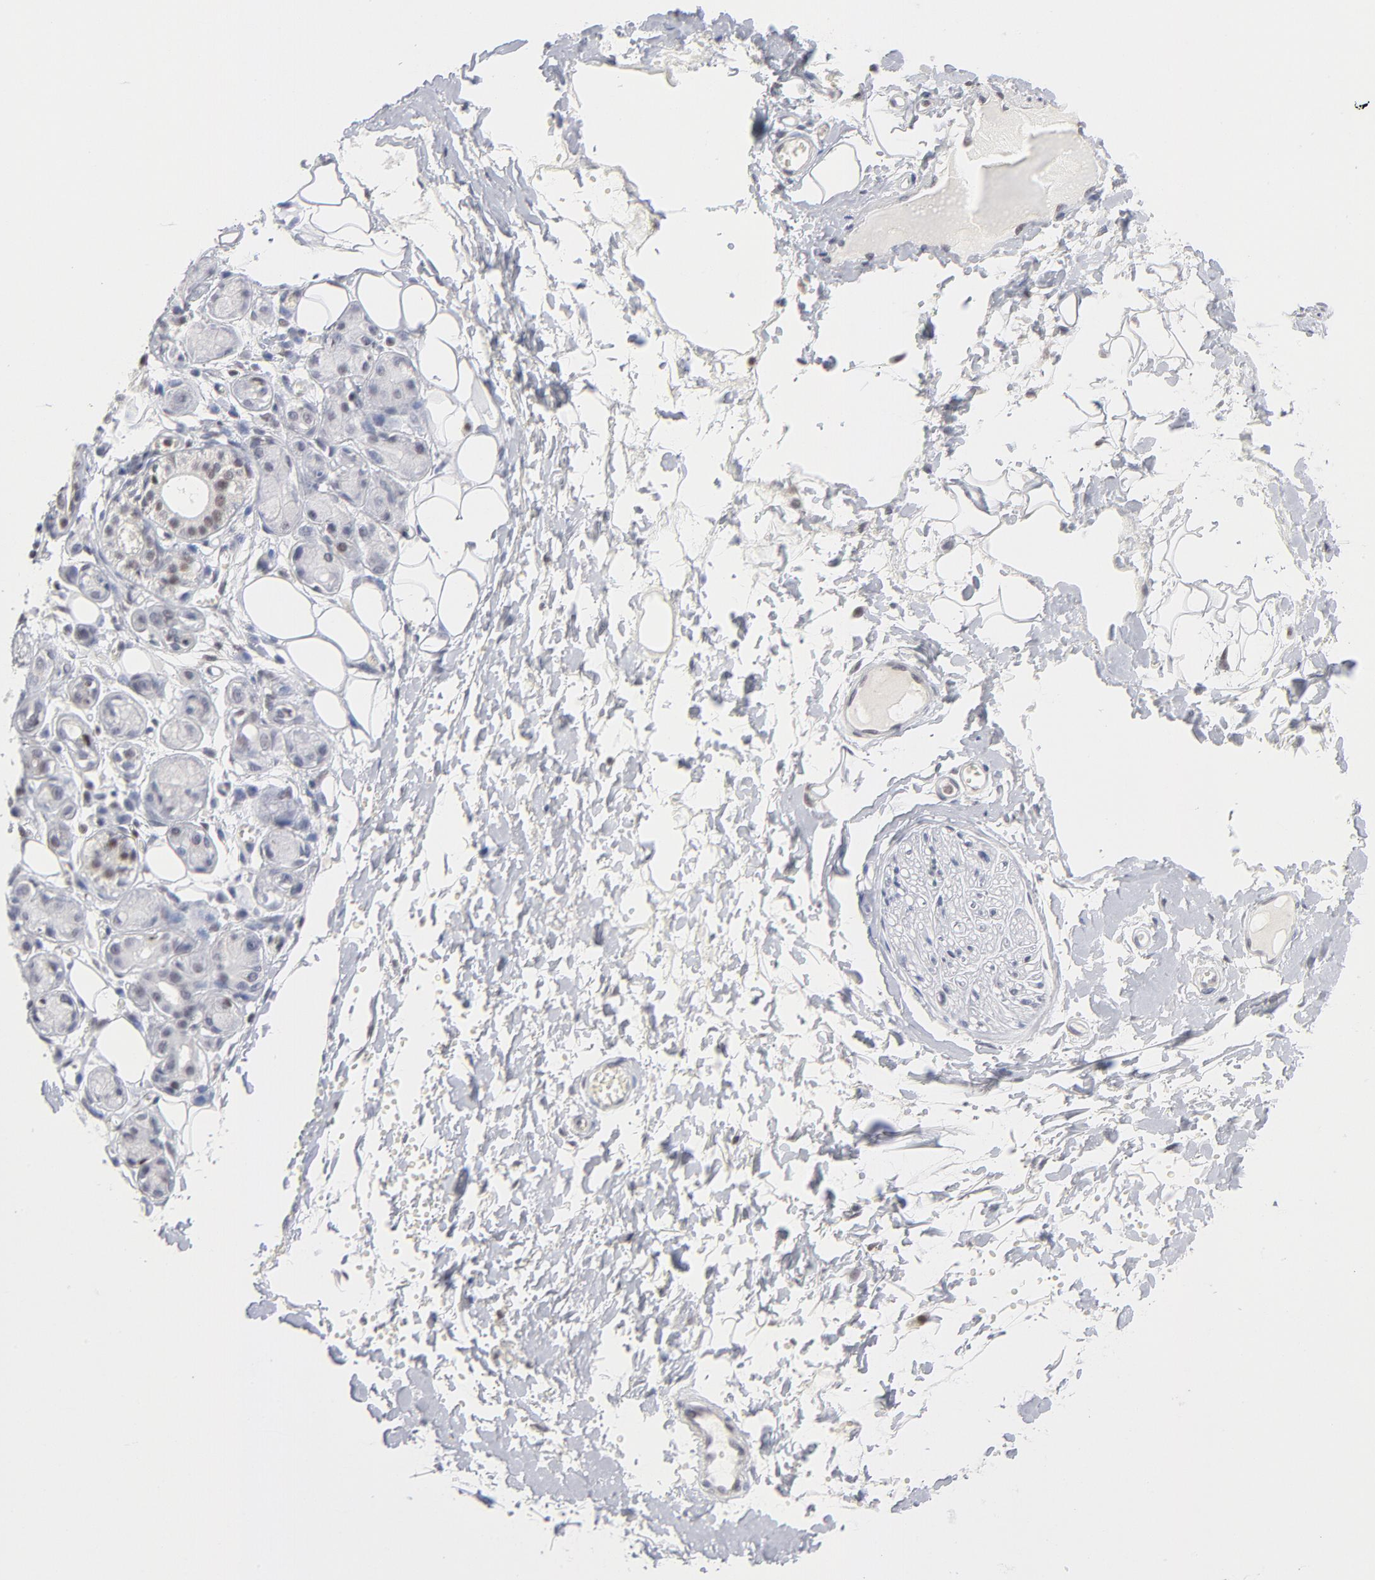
{"staining": {"intensity": "negative", "quantity": "none", "location": "none"}, "tissue": "adipose tissue", "cell_type": "Adipocytes", "image_type": "normal", "snomed": [{"axis": "morphology", "description": "Normal tissue, NOS"}, {"axis": "morphology", "description": "Inflammation, NOS"}, {"axis": "topography", "description": "Salivary gland"}, {"axis": "topography", "description": "Peripheral nerve tissue"}], "caption": "This histopathology image is of normal adipose tissue stained with IHC to label a protein in brown with the nuclei are counter-stained blue. There is no positivity in adipocytes.", "gene": "MAX", "patient": {"sex": "female", "age": 75}}